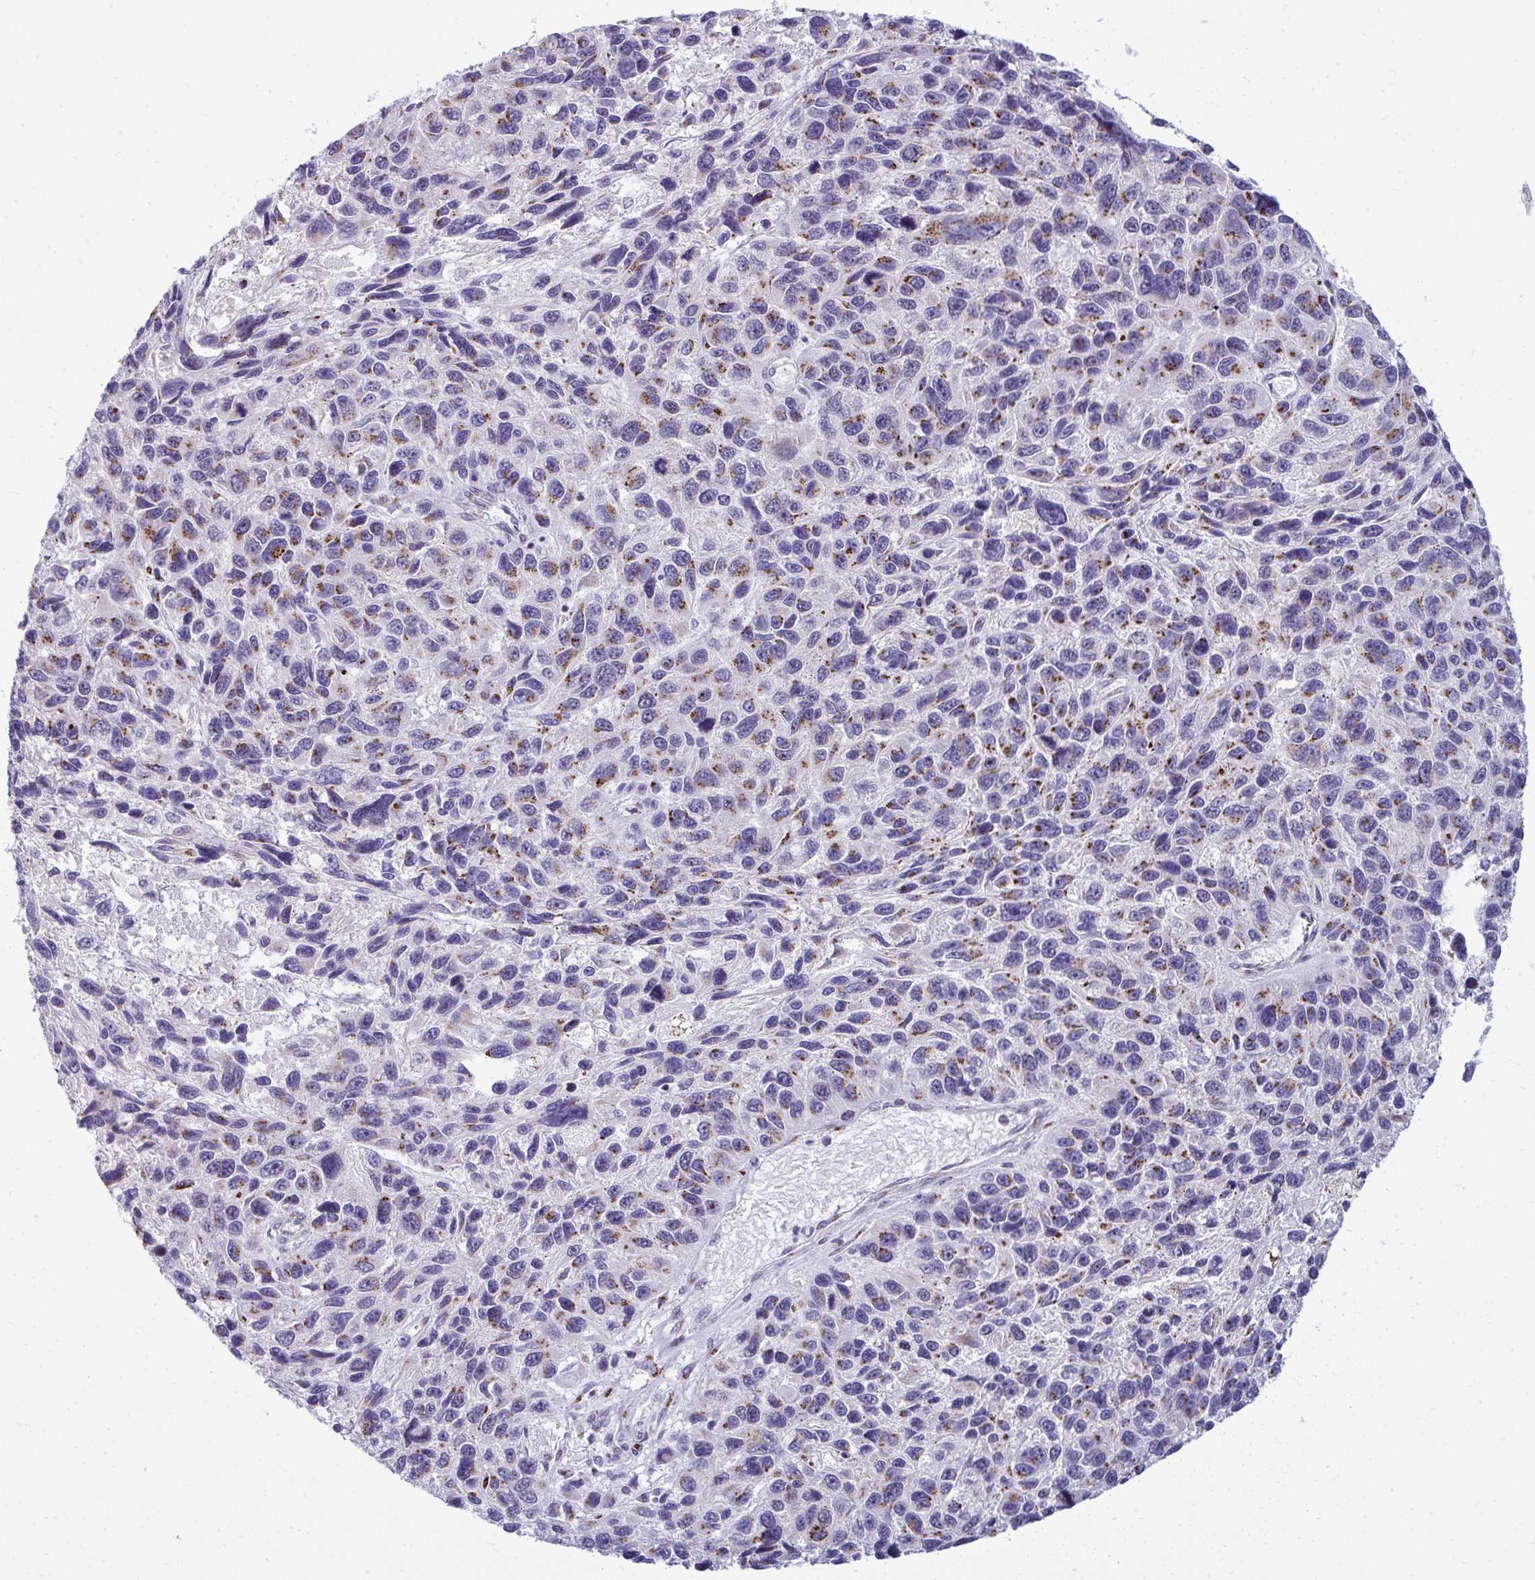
{"staining": {"intensity": "moderate", "quantity": "<25%", "location": "cytoplasmic/membranous"}, "tissue": "melanoma", "cell_type": "Tumor cells", "image_type": "cancer", "snomed": [{"axis": "morphology", "description": "Malignant melanoma, NOS"}, {"axis": "topography", "description": "Skin"}], "caption": "Protein expression analysis of human melanoma reveals moderate cytoplasmic/membranous positivity in about <25% of tumor cells.", "gene": "DTX4", "patient": {"sex": "male", "age": 53}}